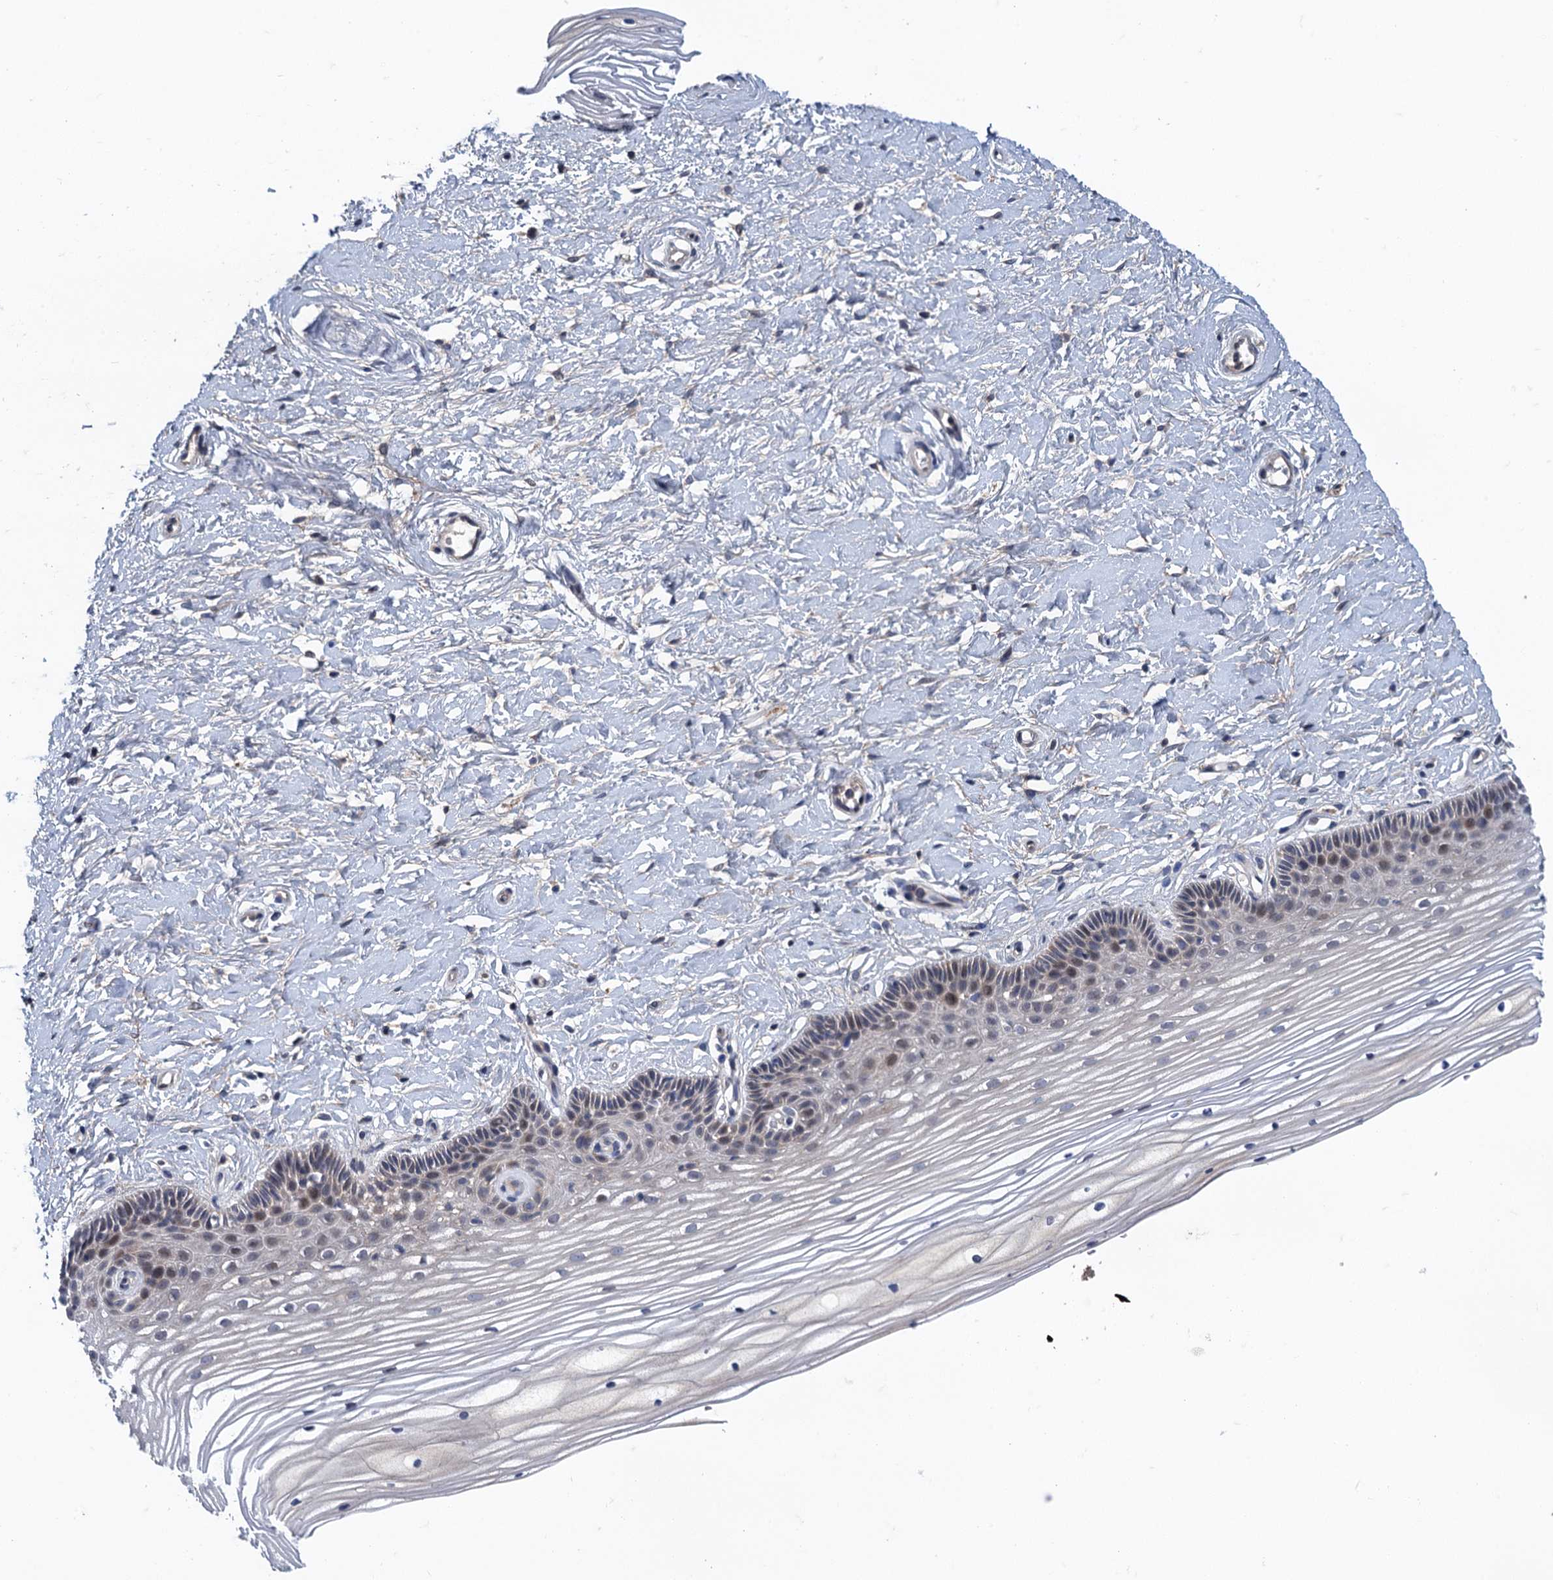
{"staining": {"intensity": "weak", "quantity": "<25%", "location": "nuclear"}, "tissue": "vagina", "cell_type": "Squamous epithelial cells", "image_type": "normal", "snomed": [{"axis": "morphology", "description": "Normal tissue, NOS"}, {"axis": "topography", "description": "Vagina"}, {"axis": "topography", "description": "Cervix"}], "caption": "Immunohistochemical staining of benign human vagina demonstrates no significant positivity in squamous epithelial cells. Nuclei are stained in blue.", "gene": "MDM1", "patient": {"sex": "female", "age": 40}}